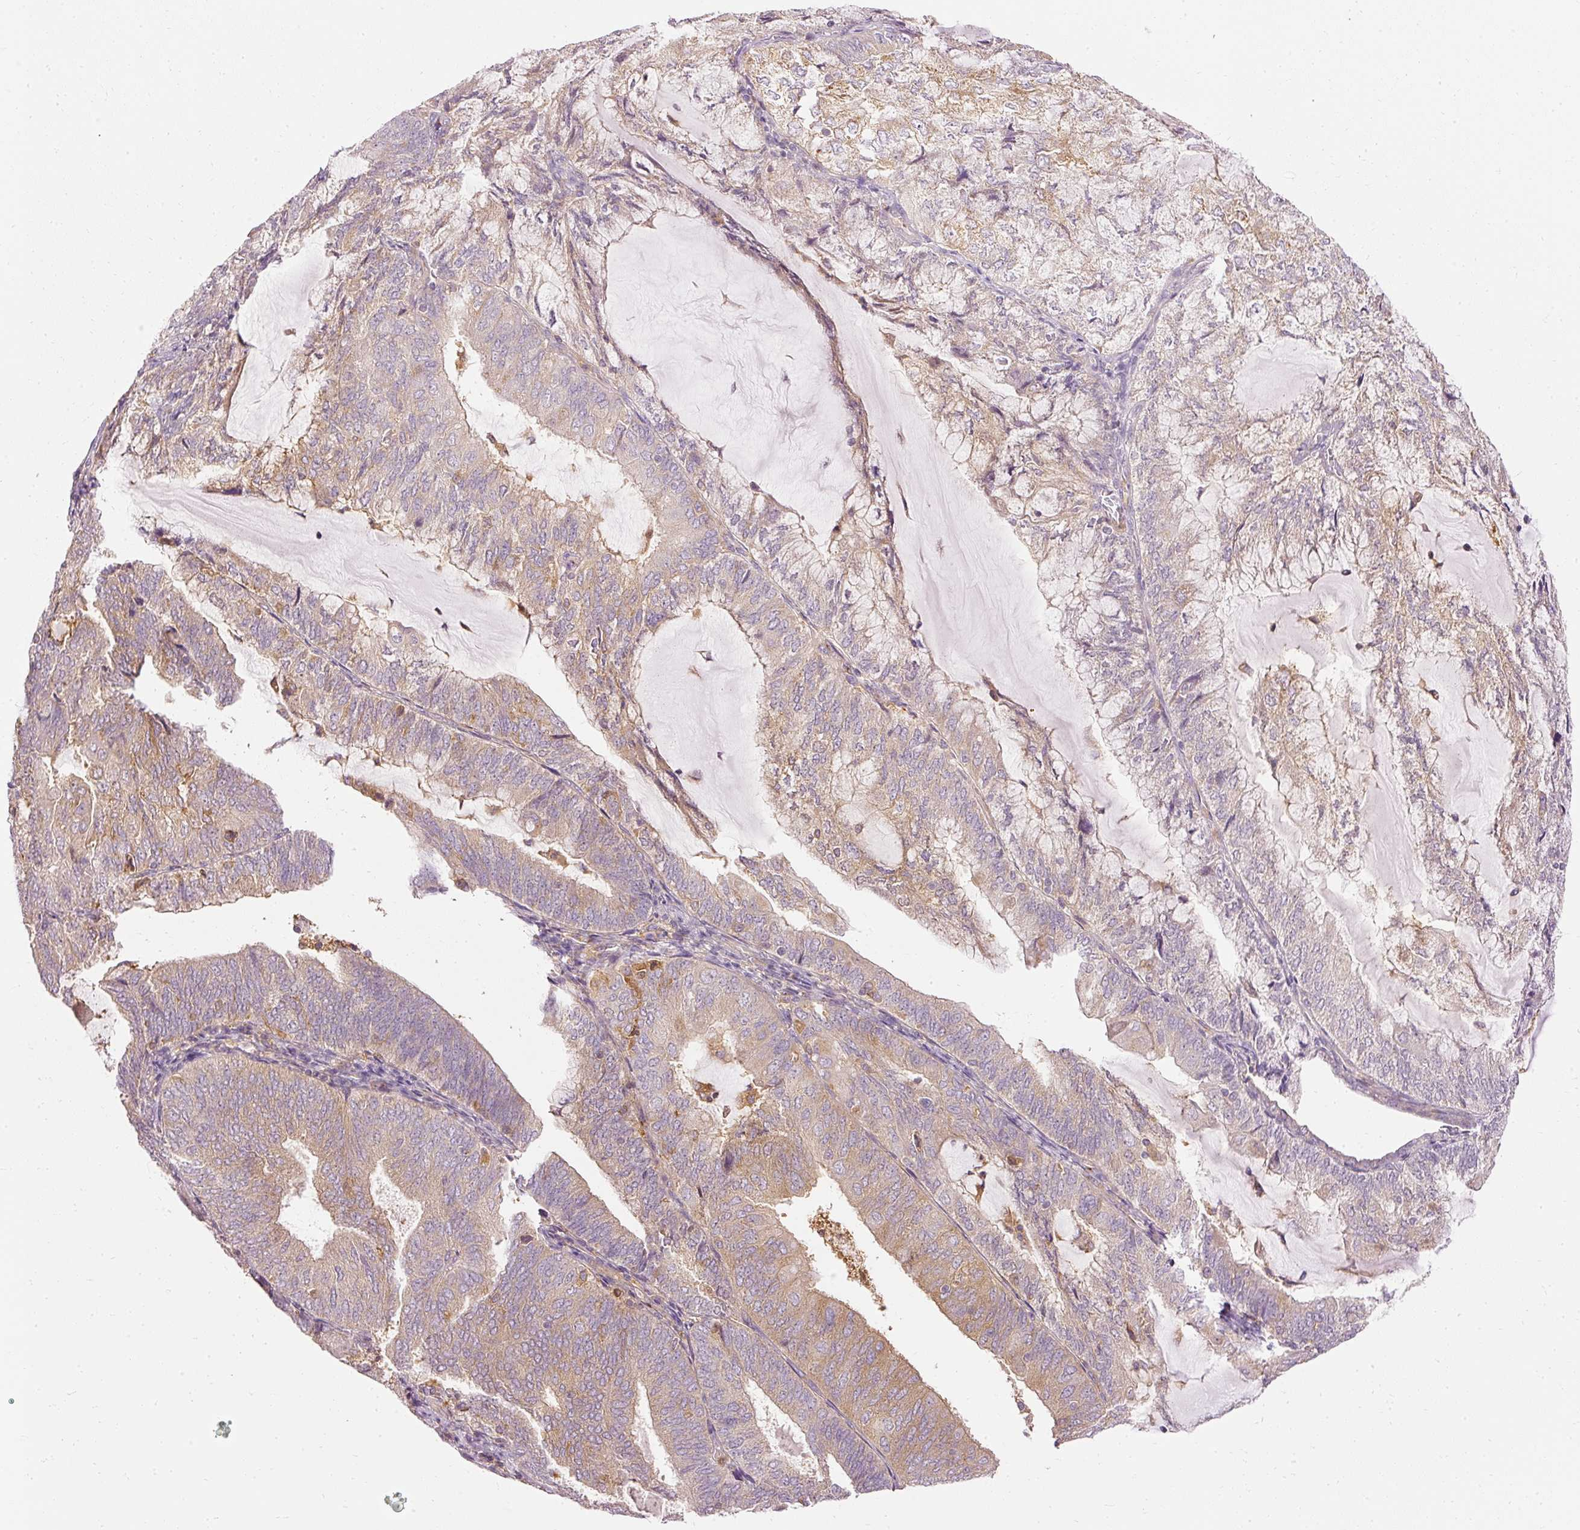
{"staining": {"intensity": "moderate", "quantity": "25%-75%", "location": "cytoplasmic/membranous"}, "tissue": "endometrial cancer", "cell_type": "Tumor cells", "image_type": "cancer", "snomed": [{"axis": "morphology", "description": "Adenocarcinoma, NOS"}, {"axis": "topography", "description": "Endometrium"}], "caption": "A brown stain highlights moderate cytoplasmic/membranous staining of a protein in human endometrial cancer tumor cells.", "gene": "ARMH3", "patient": {"sex": "female", "age": 81}}